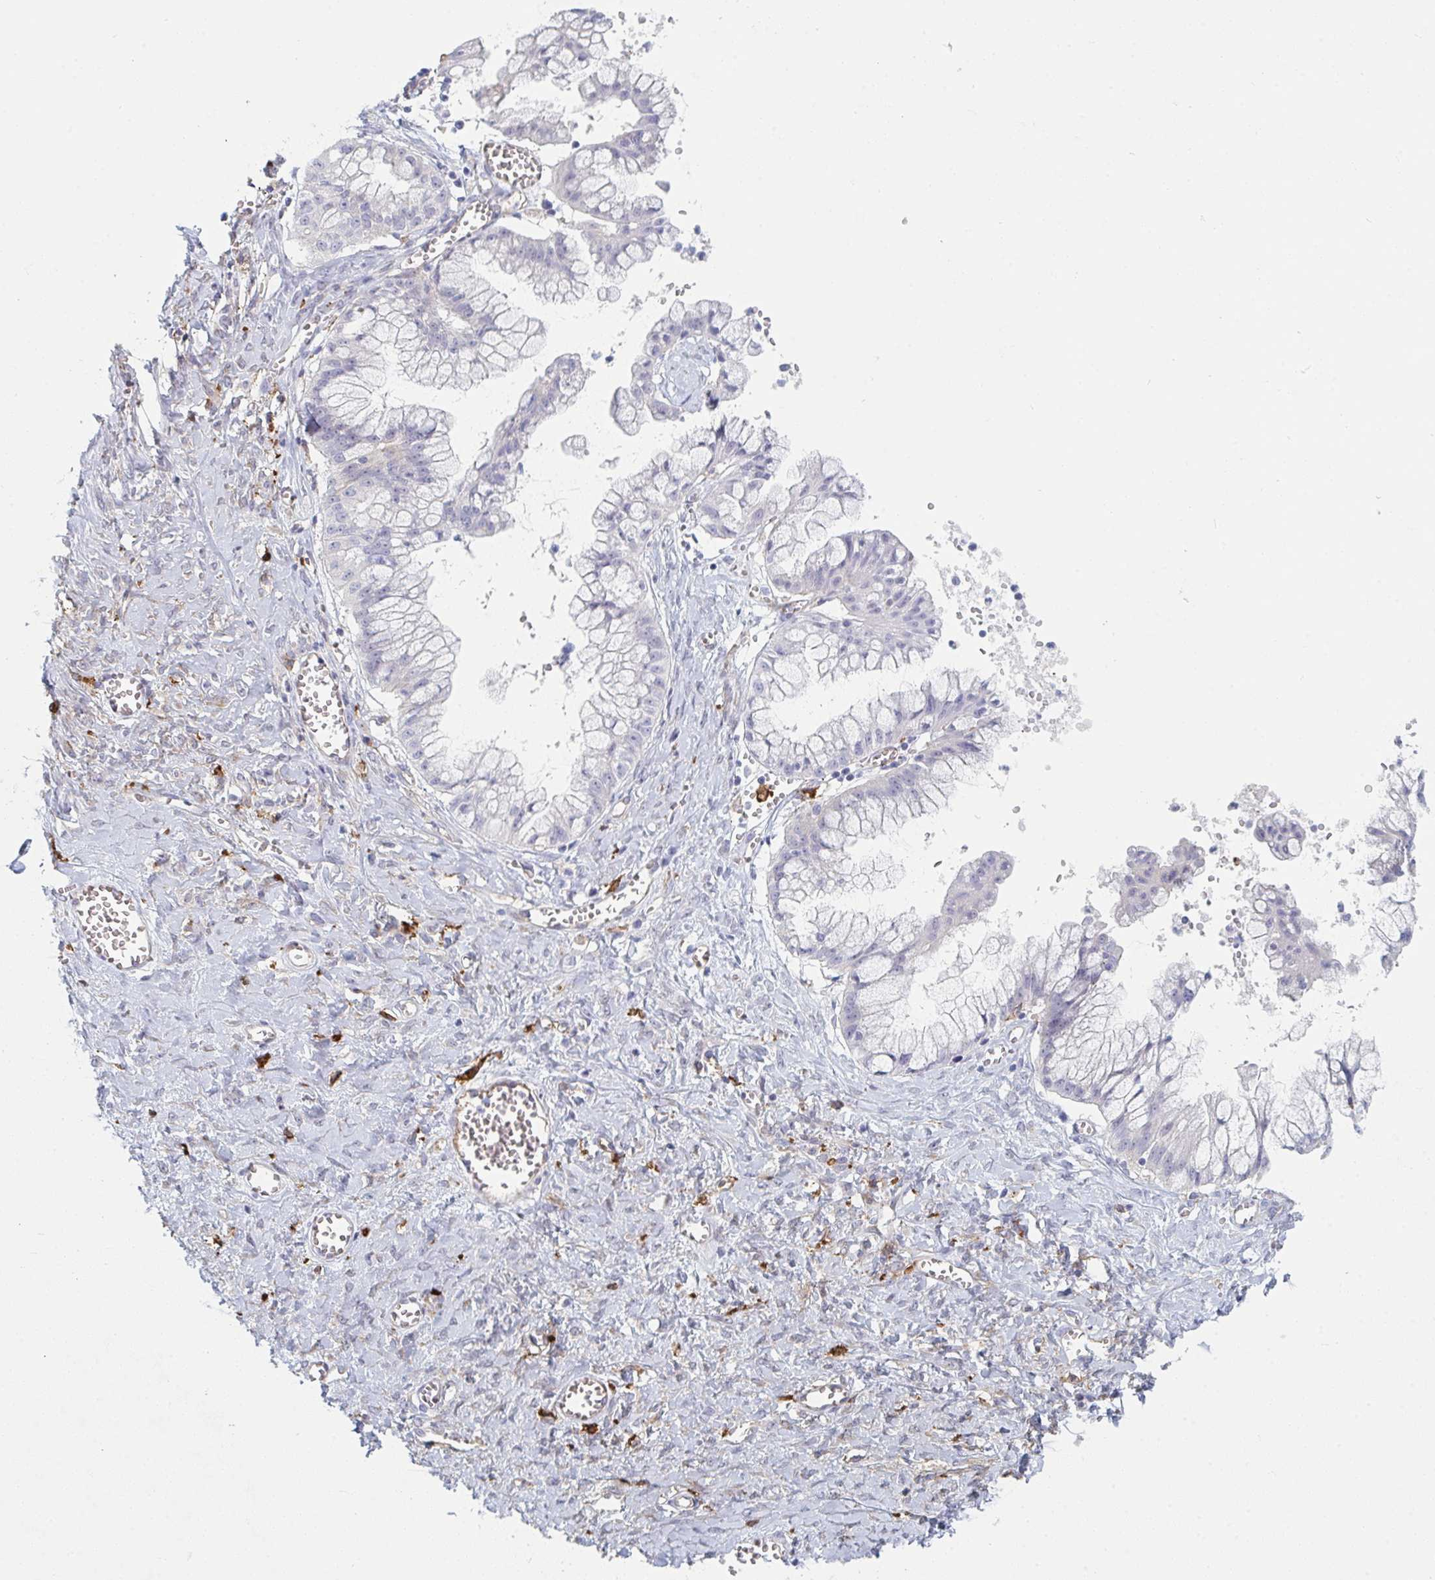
{"staining": {"intensity": "negative", "quantity": "none", "location": "none"}, "tissue": "ovarian cancer", "cell_type": "Tumor cells", "image_type": "cancer", "snomed": [{"axis": "morphology", "description": "Cystadenocarcinoma, mucinous, NOS"}, {"axis": "topography", "description": "Ovary"}], "caption": "Immunohistochemistry of human mucinous cystadenocarcinoma (ovarian) reveals no positivity in tumor cells. The staining is performed using DAB (3,3'-diaminobenzidine) brown chromogen with nuclei counter-stained in using hematoxylin.", "gene": "DAB2", "patient": {"sex": "female", "age": 70}}